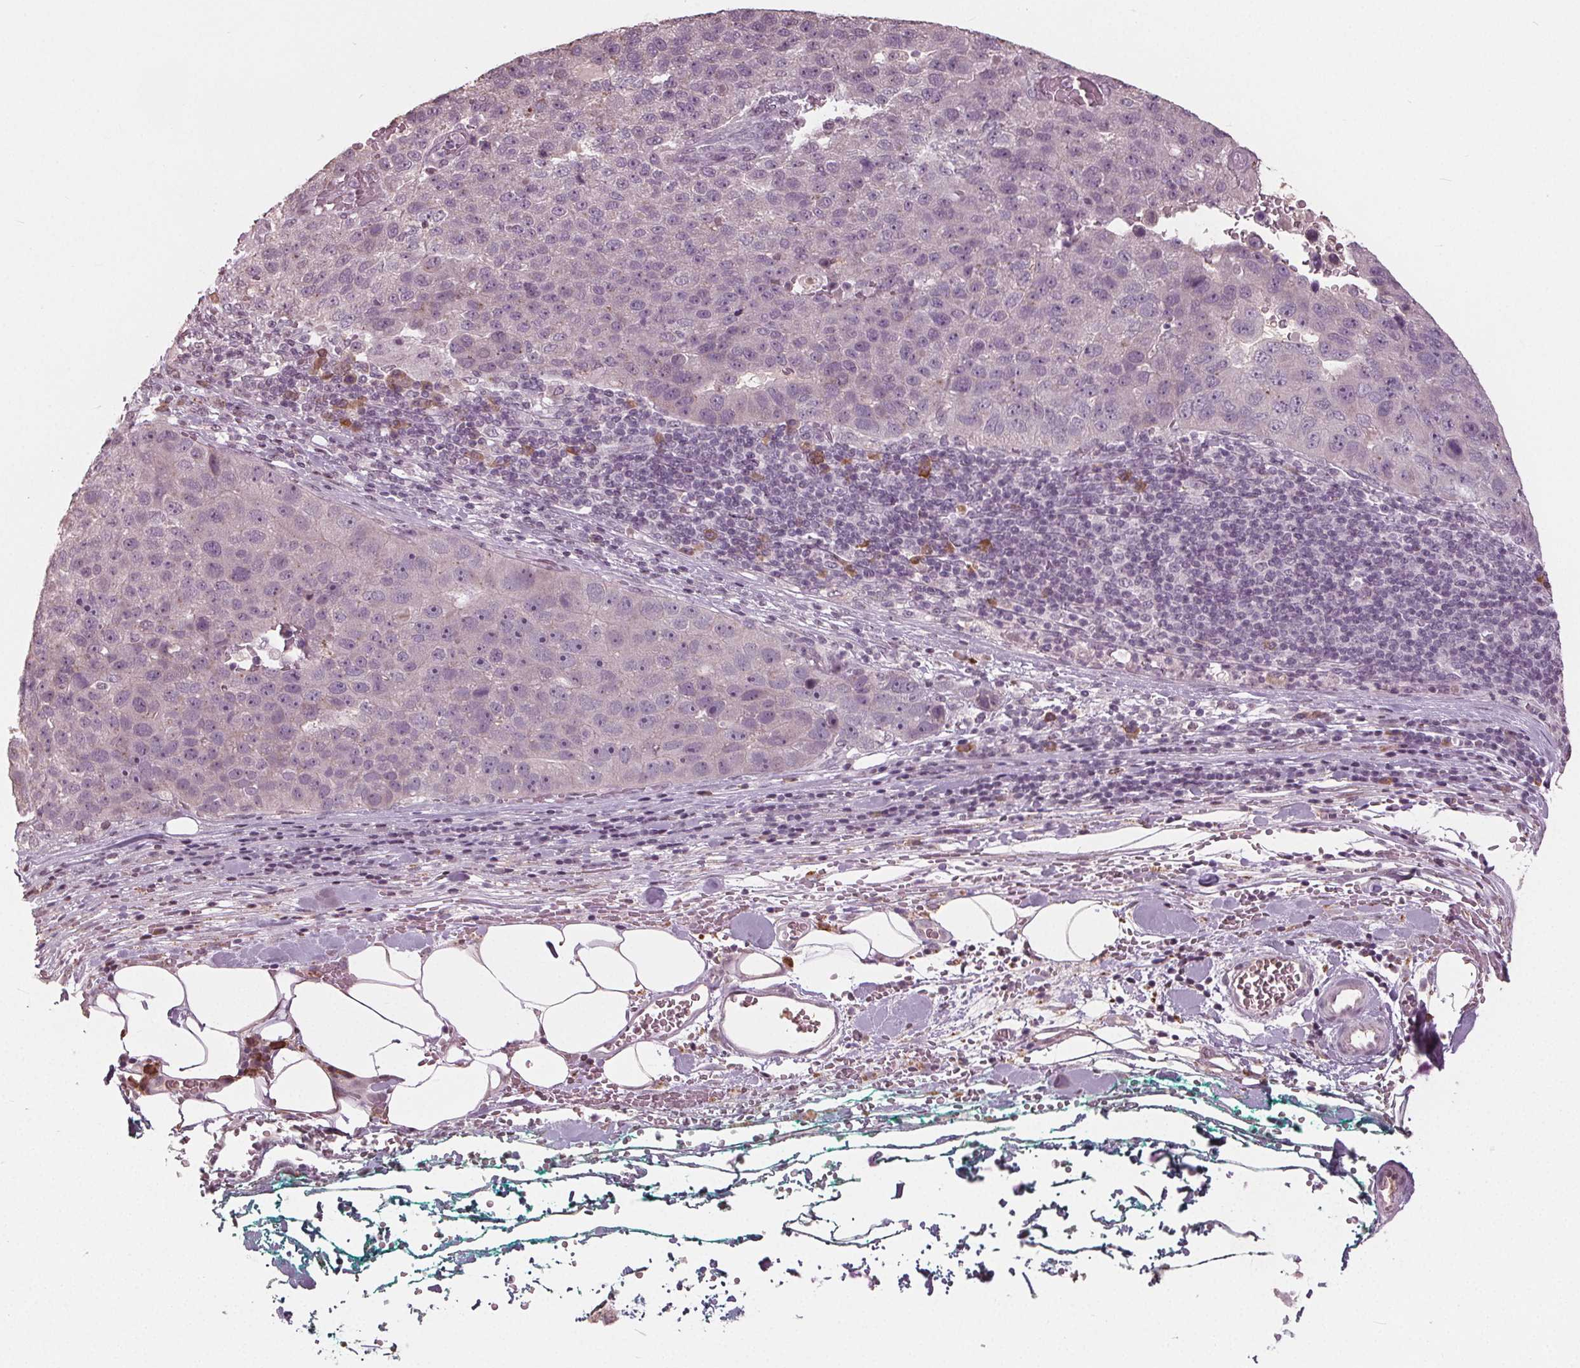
{"staining": {"intensity": "negative", "quantity": "none", "location": "none"}, "tissue": "pancreatic cancer", "cell_type": "Tumor cells", "image_type": "cancer", "snomed": [{"axis": "morphology", "description": "Adenocarcinoma, NOS"}, {"axis": "topography", "description": "Pancreas"}], "caption": "The immunohistochemistry histopathology image has no significant expression in tumor cells of pancreatic cancer tissue. (Brightfield microscopy of DAB (3,3'-diaminobenzidine) IHC at high magnification).", "gene": "CXCL16", "patient": {"sex": "female", "age": 61}}